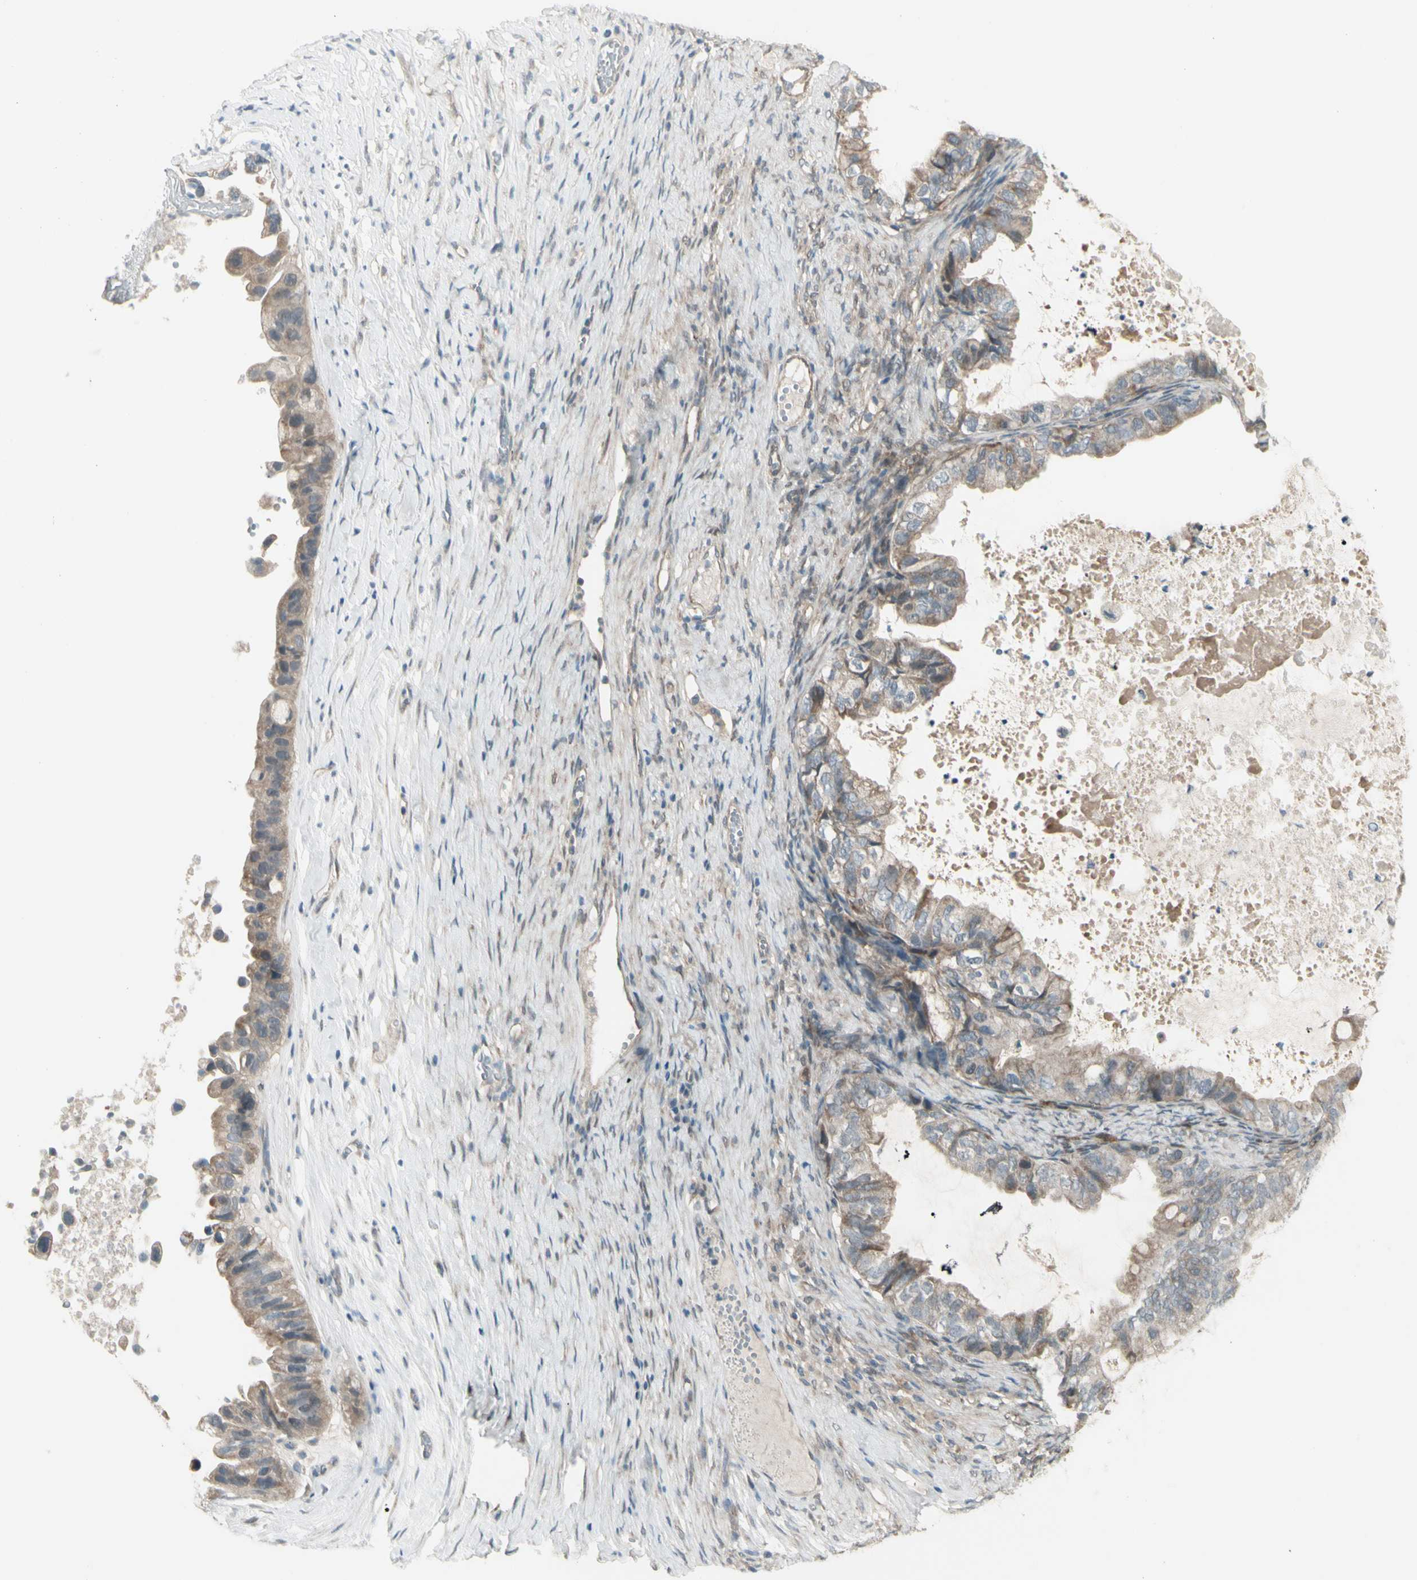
{"staining": {"intensity": "weak", "quantity": "25%-75%", "location": "cytoplasmic/membranous"}, "tissue": "ovarian cancer", "cell_type": "Tumor cells", "image_type": "cancer", "snomed": [{"axis": "morphology", "description": "Cystadenocarcinoma, mucinous, NOS"}, {"axis": "topography", "description": "Ovary"}], "caption": "Brown immunohistochemical staining in human ovarian cancer shows weak cytoplasmic/membranous positivity in about 25%-75% of tumor cells.", "gene": "NAXD", "patient": {"sex": "female", "age": 80}}